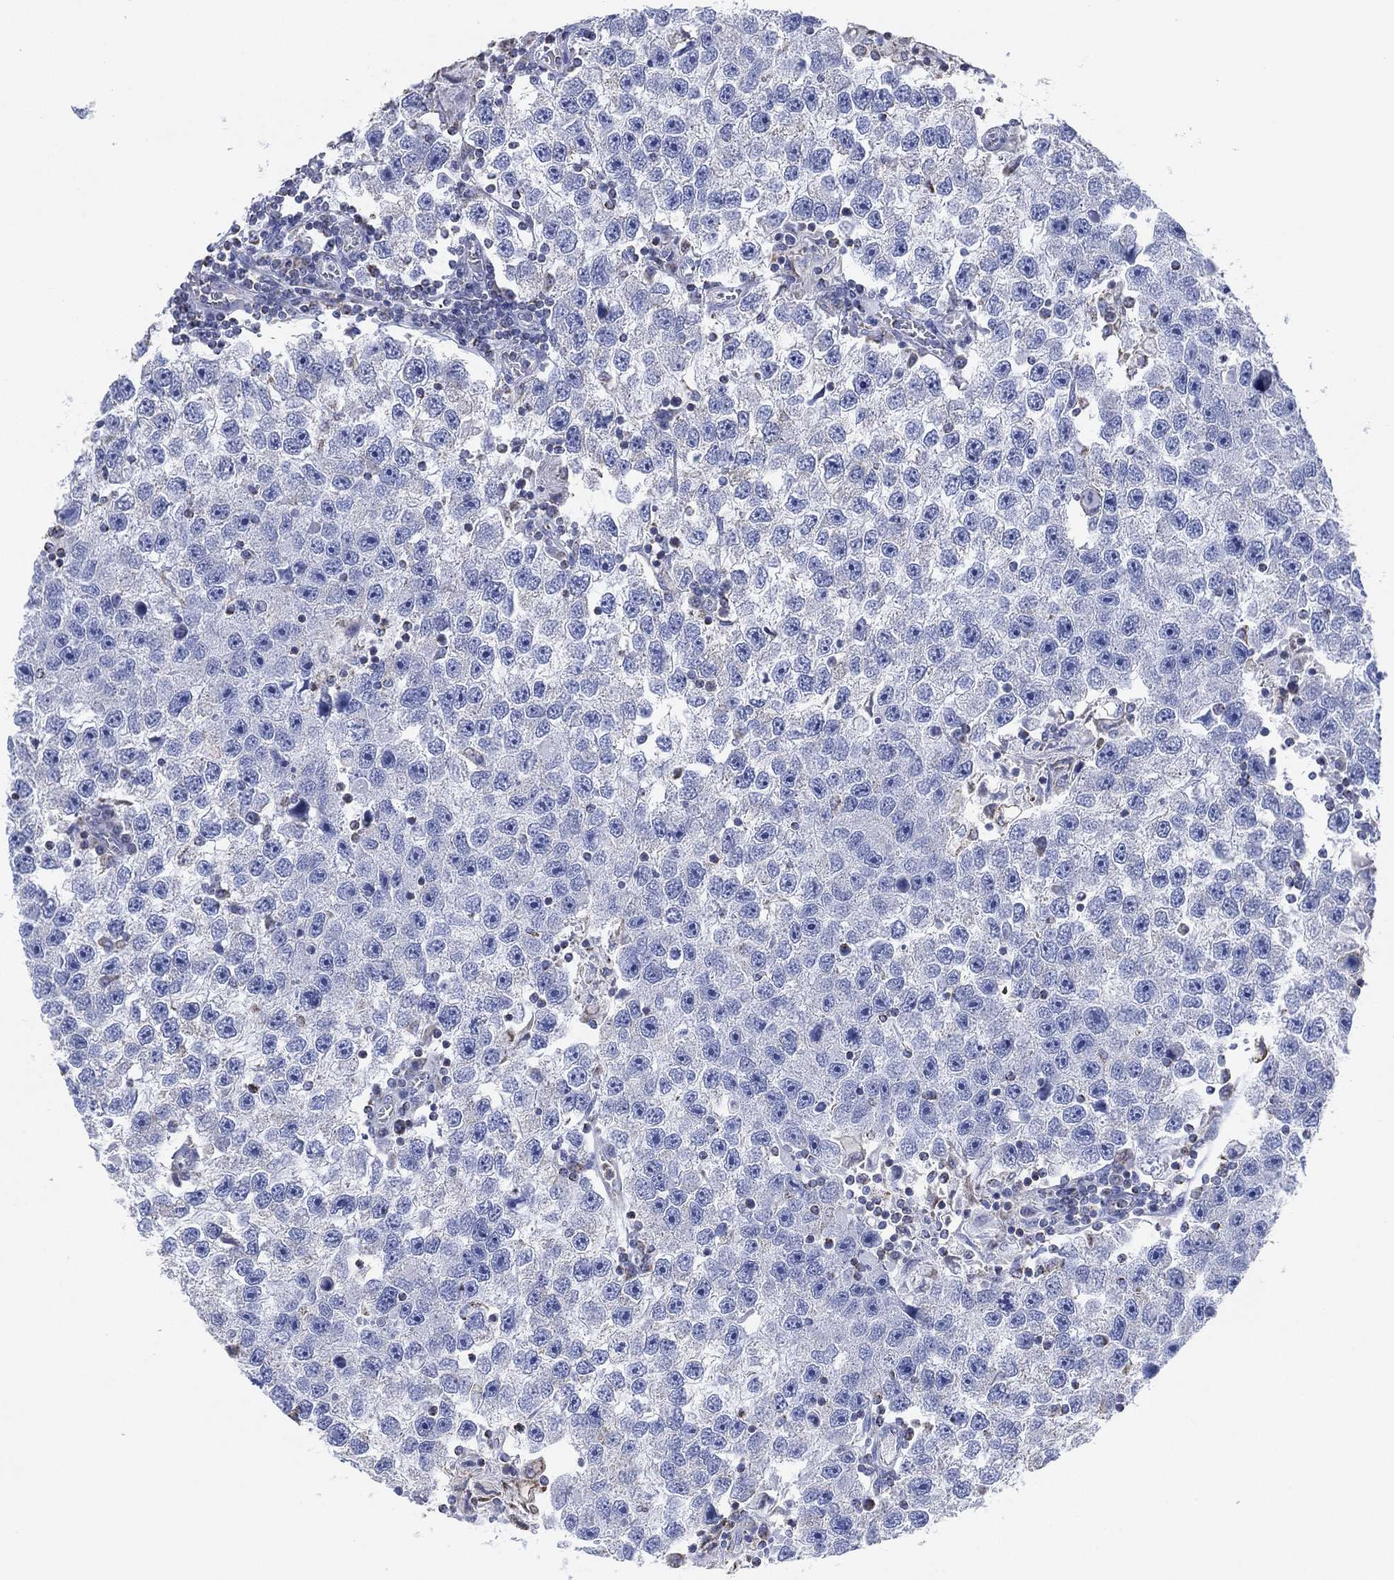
{"staining": {"intensity": "negative", "quantity": "none", "location": "none"}, "tissue": "testis cancer", "cell_type": "Tumor cells", "image_type": "cancer", "snomed": [{"axis": "morphology", "description": "Seminoma, NOS"}, {"axis": "topography", "description": "Testis"}], "caption": "Human testis seminoma stained for a protein using immunohistochemistry (IHC) reveals no positivity in tumor cells.", "gene": "CFTR", "patient": {"sex": "male", "age": 26}}